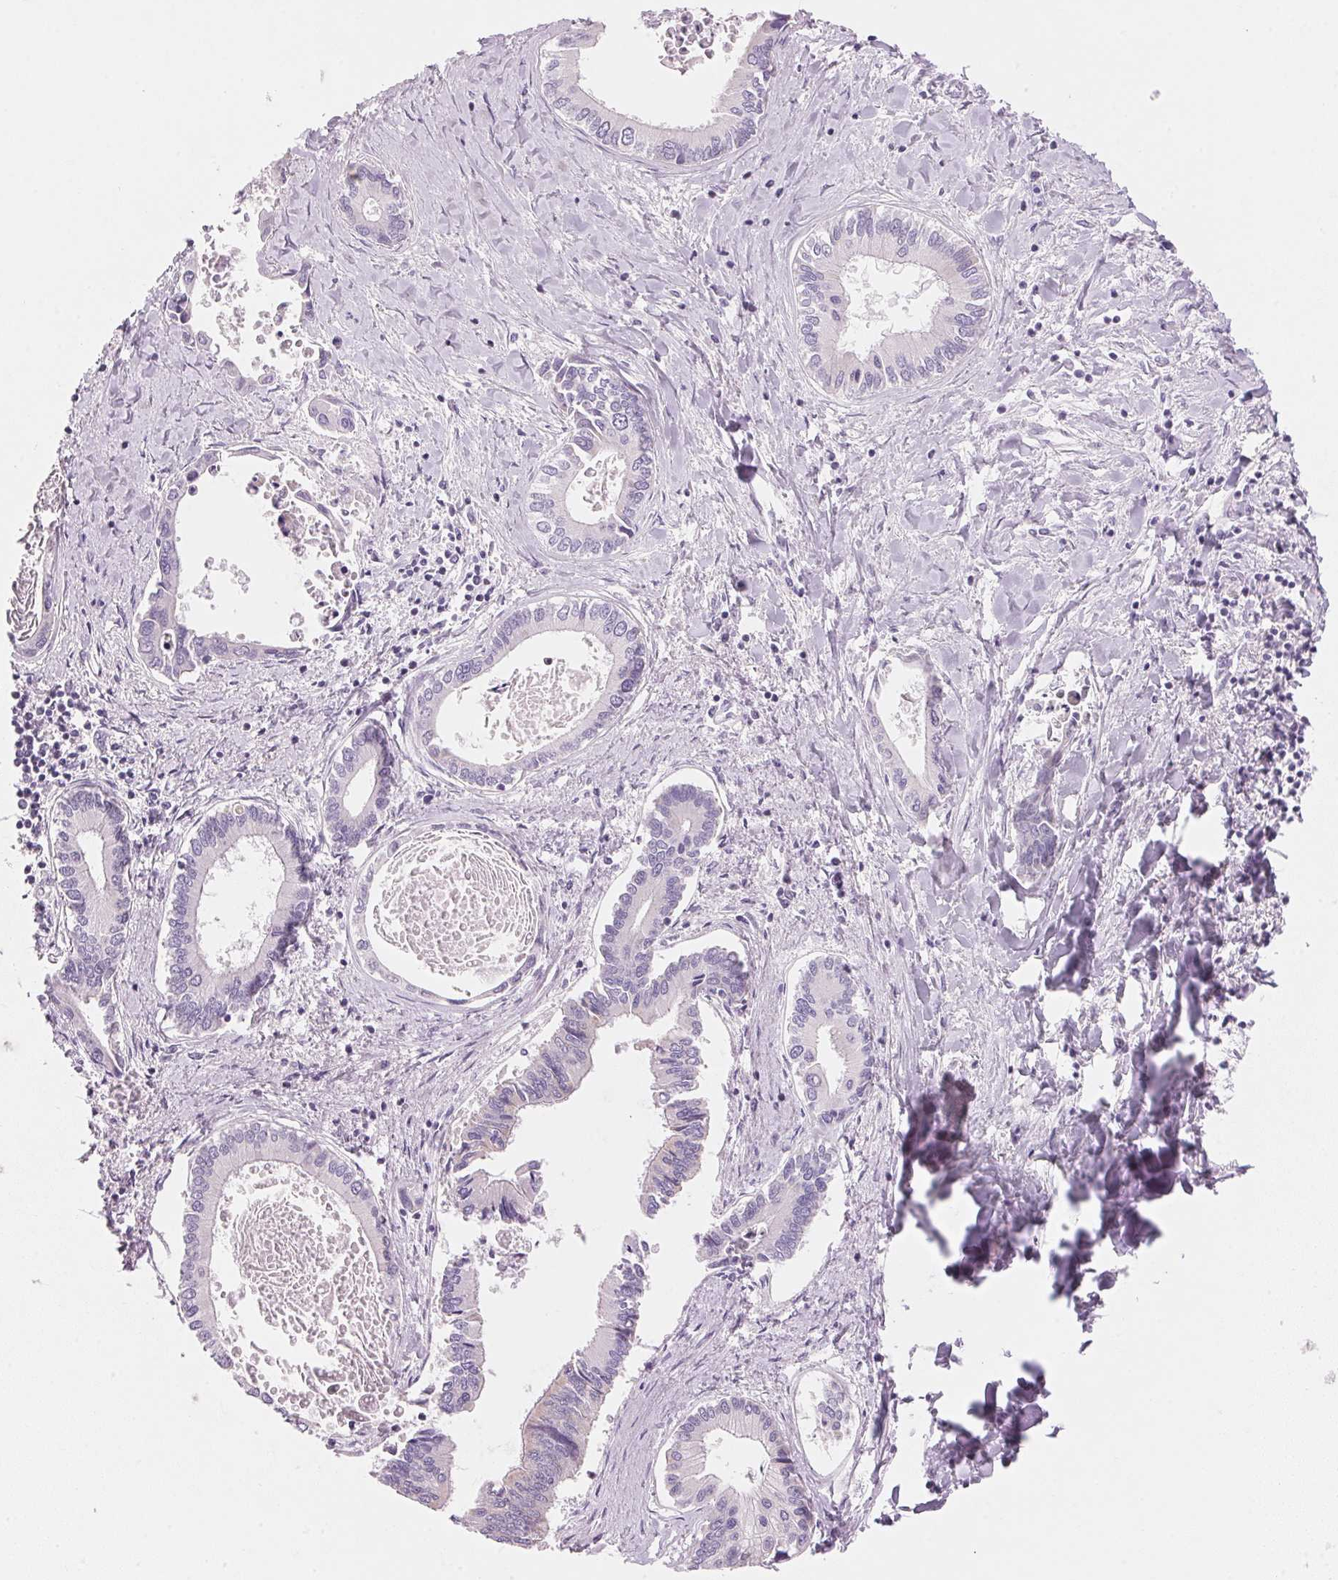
{"staining": {"intensity": "negative", "quantity": "none", "location": "none"}, "tissue": "liver cancer", "cell_type": "Tumor cells", "image_type": "cancer", "snomed": [{"axis": "morphology", "description": "Cholangiocarcinoma"}, {"axis": "topography", "description": "Liver"}], "caption": "This micrograph is of liver cancer stained with immunohistochemistry (IHC) to label a protein in brown with the nuclei are counter-stained blue. There is no expression in tumor cells.", "gene": "CYP11B1", "patient": {"sex": "male", "age": 66}}